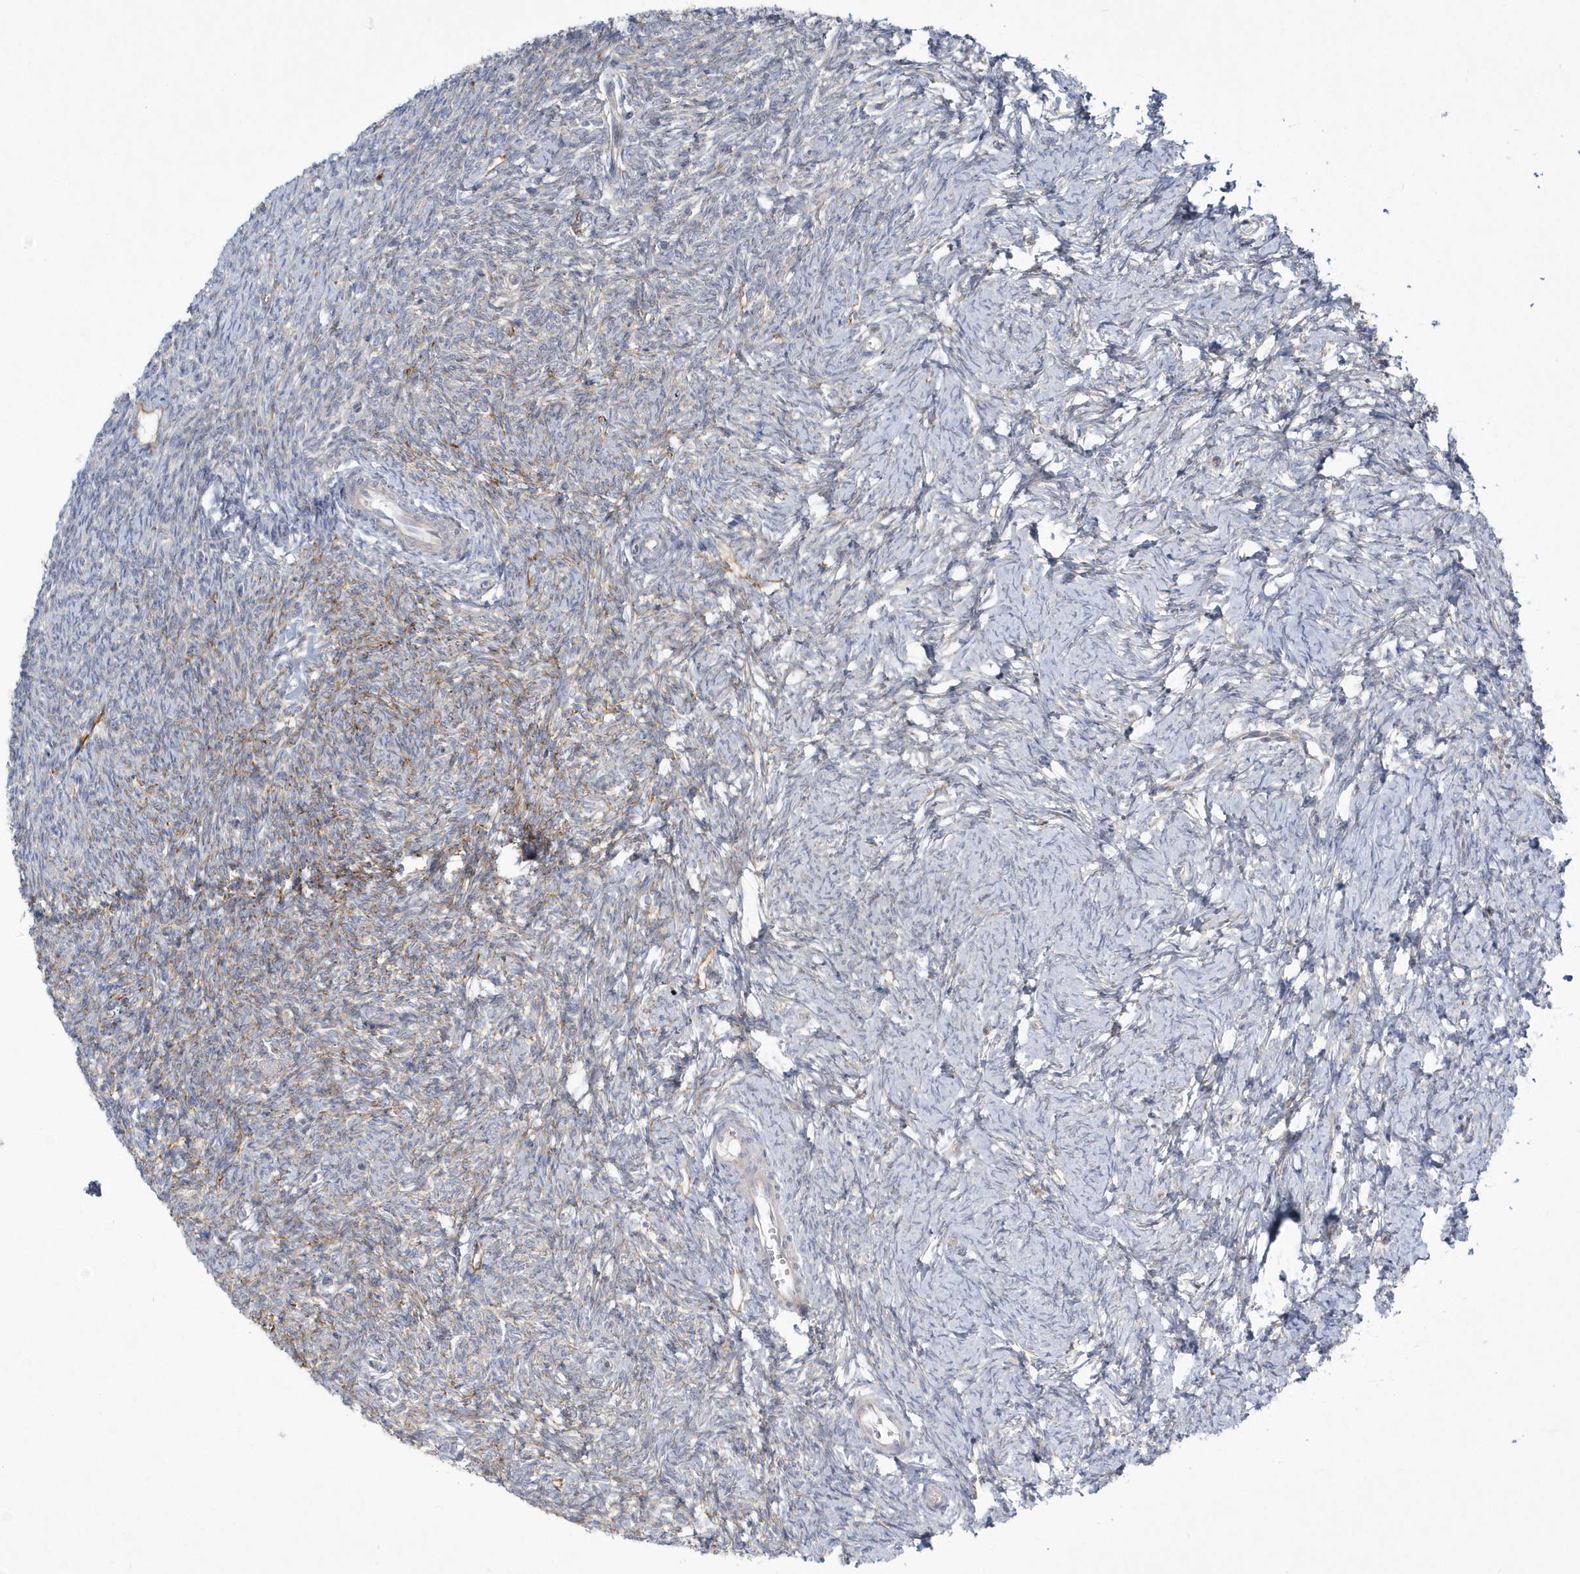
{"staining": {"intensity": "moderate", "quantity": ">75%", "location": "cytoplasmic/membranous"}, "tissue": "ovary", "cell_type": "Follicle cells", "image_type": "normal", "snomed": [{"axis": "morphology", "description": "Normal tissue, NOS"}, {"axis": "morphology", "description": "Cyst, NOS"}, {"axis": "topography", "description": "Ovary"}], "caption": "Protein expression analysis of benign human ovary reveals moderate cytoplasmic/membranous positivity in approximately >75% of follicle cells.", "gene": "DNAJC18", "patient": {"sex": "female", "age": 33}}